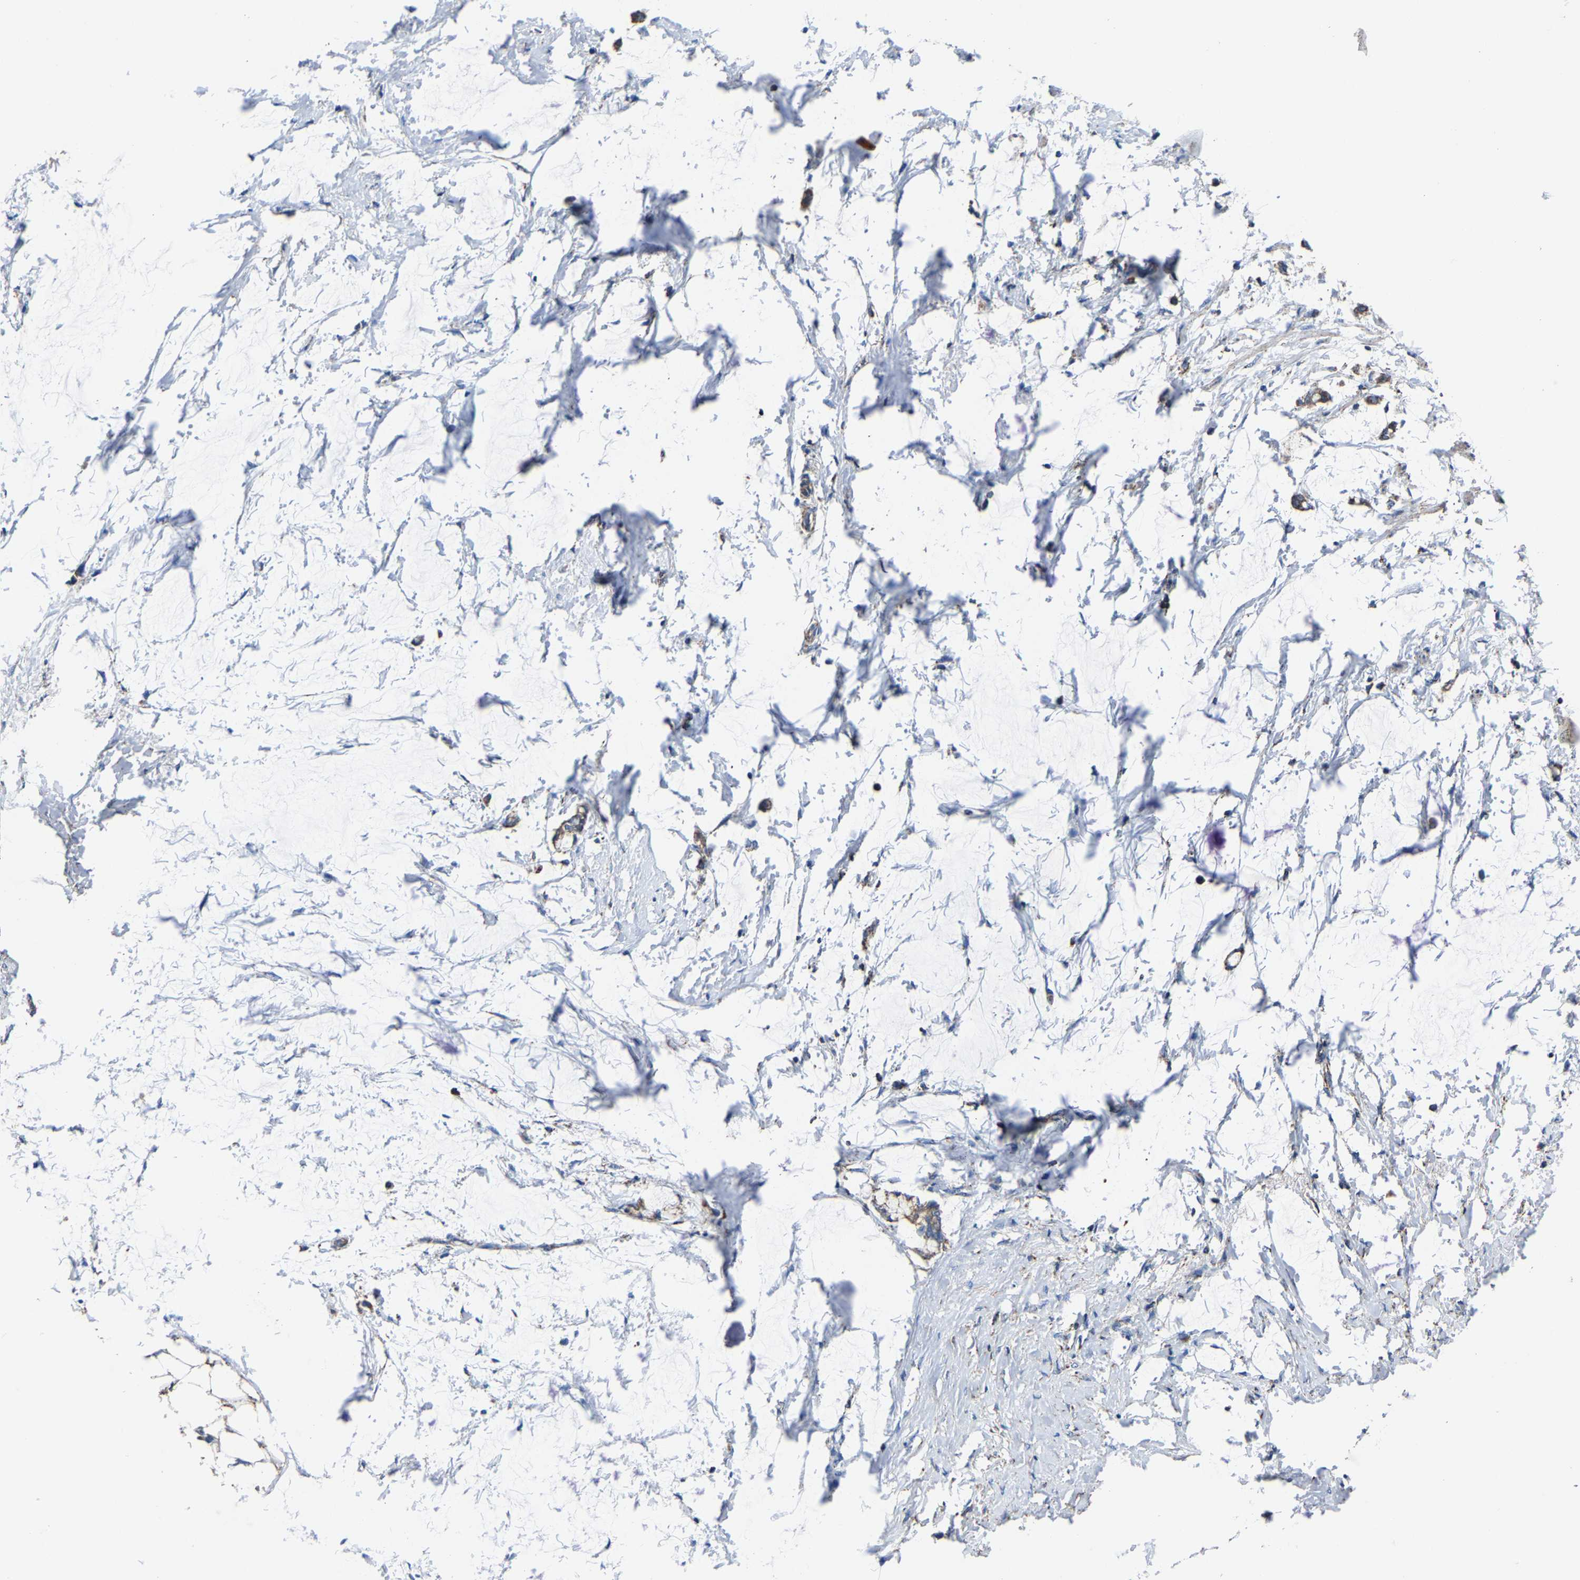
{"staining": {"intensity": "weak", "quantity": "<25%", "location": "cytoplasmic/membranous"}, "tissue": "smooth muscle", "cell_type": "Smooth muscle cells", "image_type": "normal", "snomed": [{"axis": "morphology", "description": "Normal tissue, NOS"}, {"axis": "morphology", "description": "Adenocarcinoma, NOS"}, {"axis": "topography", "description": "Smooth muscle"}, {"axis": "topography", "description": "Colon"}], "caption": "This is a photomicrograph of IHC staining of normal smooth muscle, which shows no staining in smooth muscle cells. Nuclei are stained in blue.", "gene": "ZCCHC7", "patient": {"sex": "male", "age": 14}}